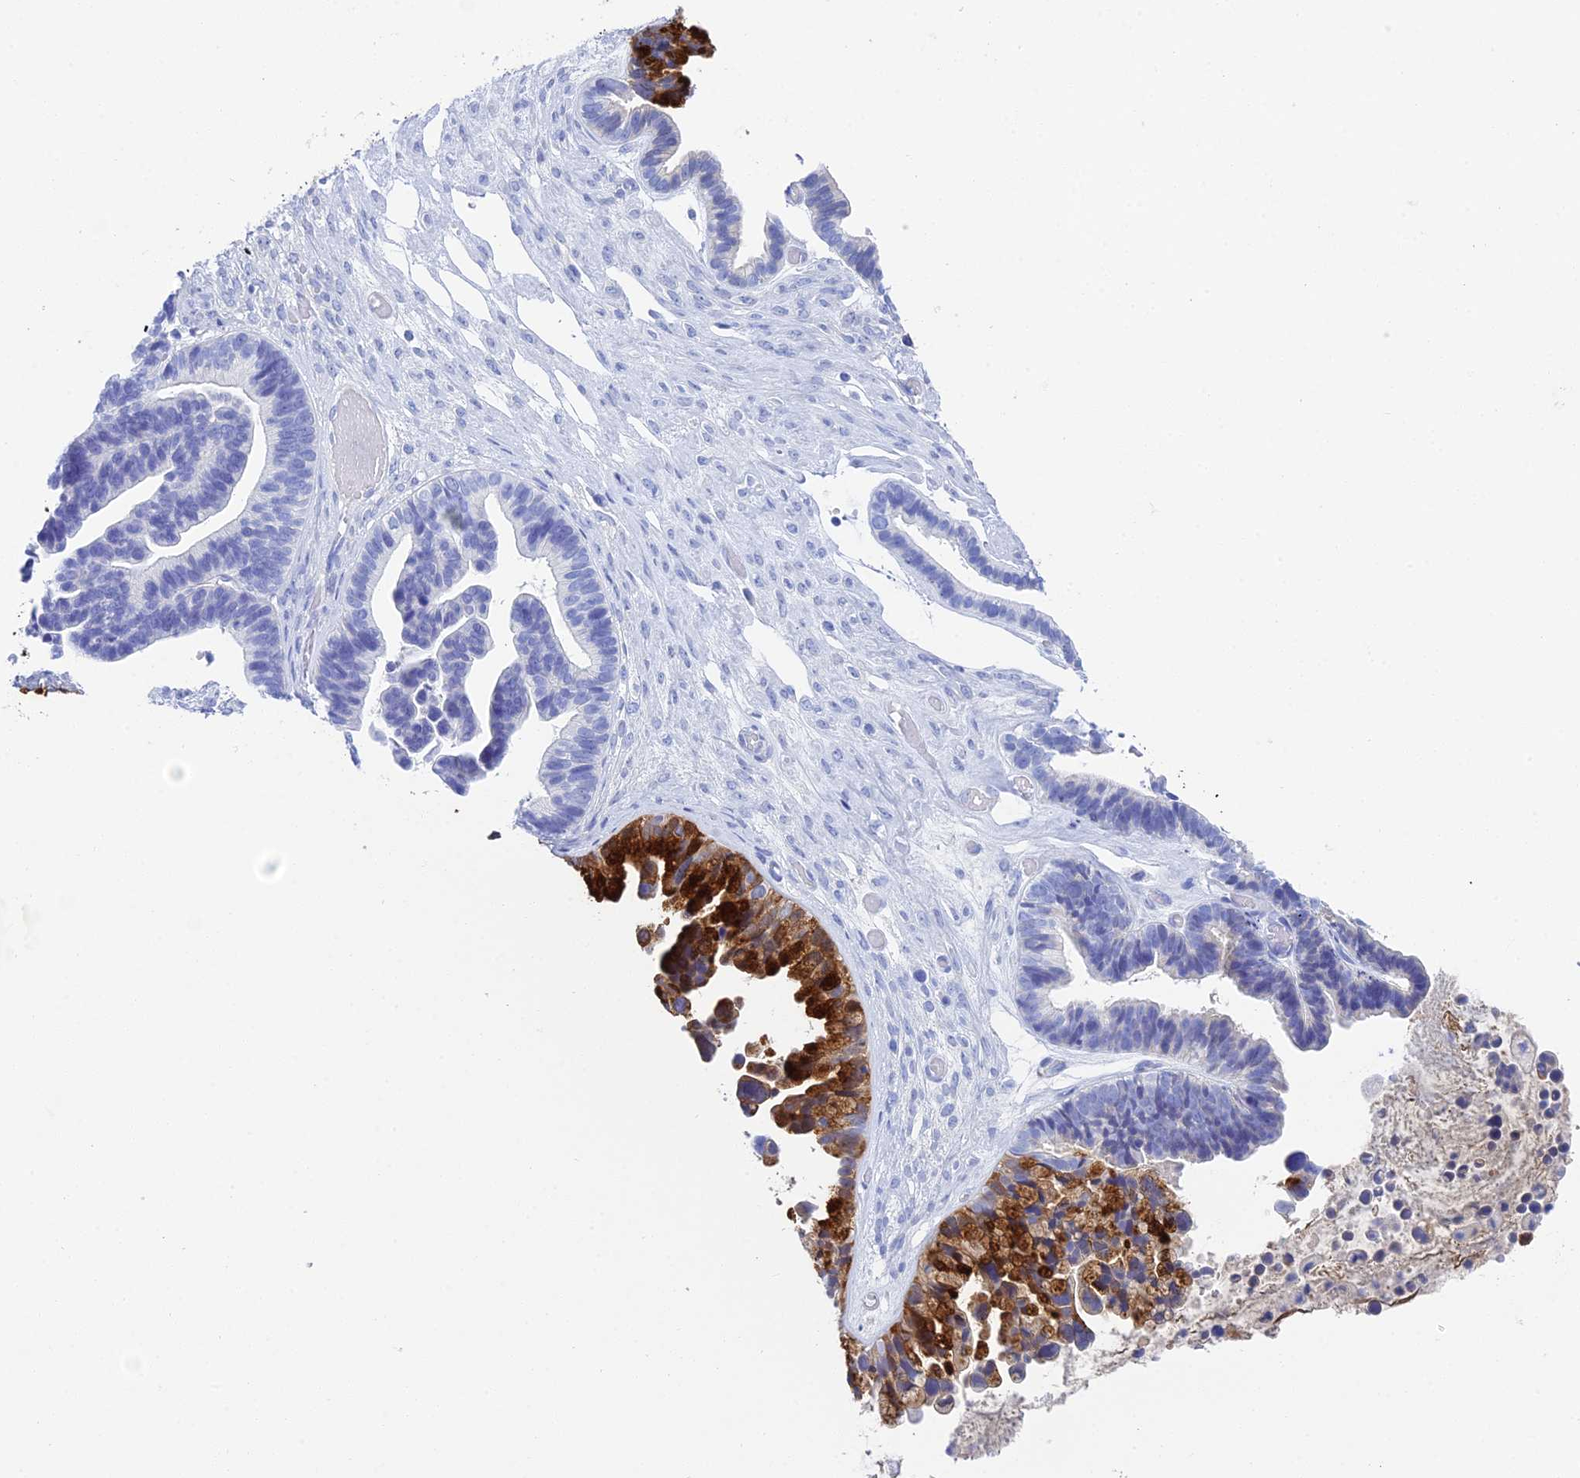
{"staining": {"intensity": "strong", "quantity": "25%-75%", "location": "cytoplasmic/membranous"}, "tissue": "ovarian cancer", "cell_type": "Tumor cells", "image_type": "cancer", "snomed": [{"axis": "morphology", "description": "Cystadenocarcinoma, serous, NOS"}, {"axis": "topography", "description": "Ovary"}], "caption": "This is a histology image of immunohistochemistry staining of ovarian serous cystadenocarcinoma, which shows strong positivity in the cytoplasmic/membranous of tumor cells.", "gene": "REG1A", "patient": {"sex": "female", "age": 56}}